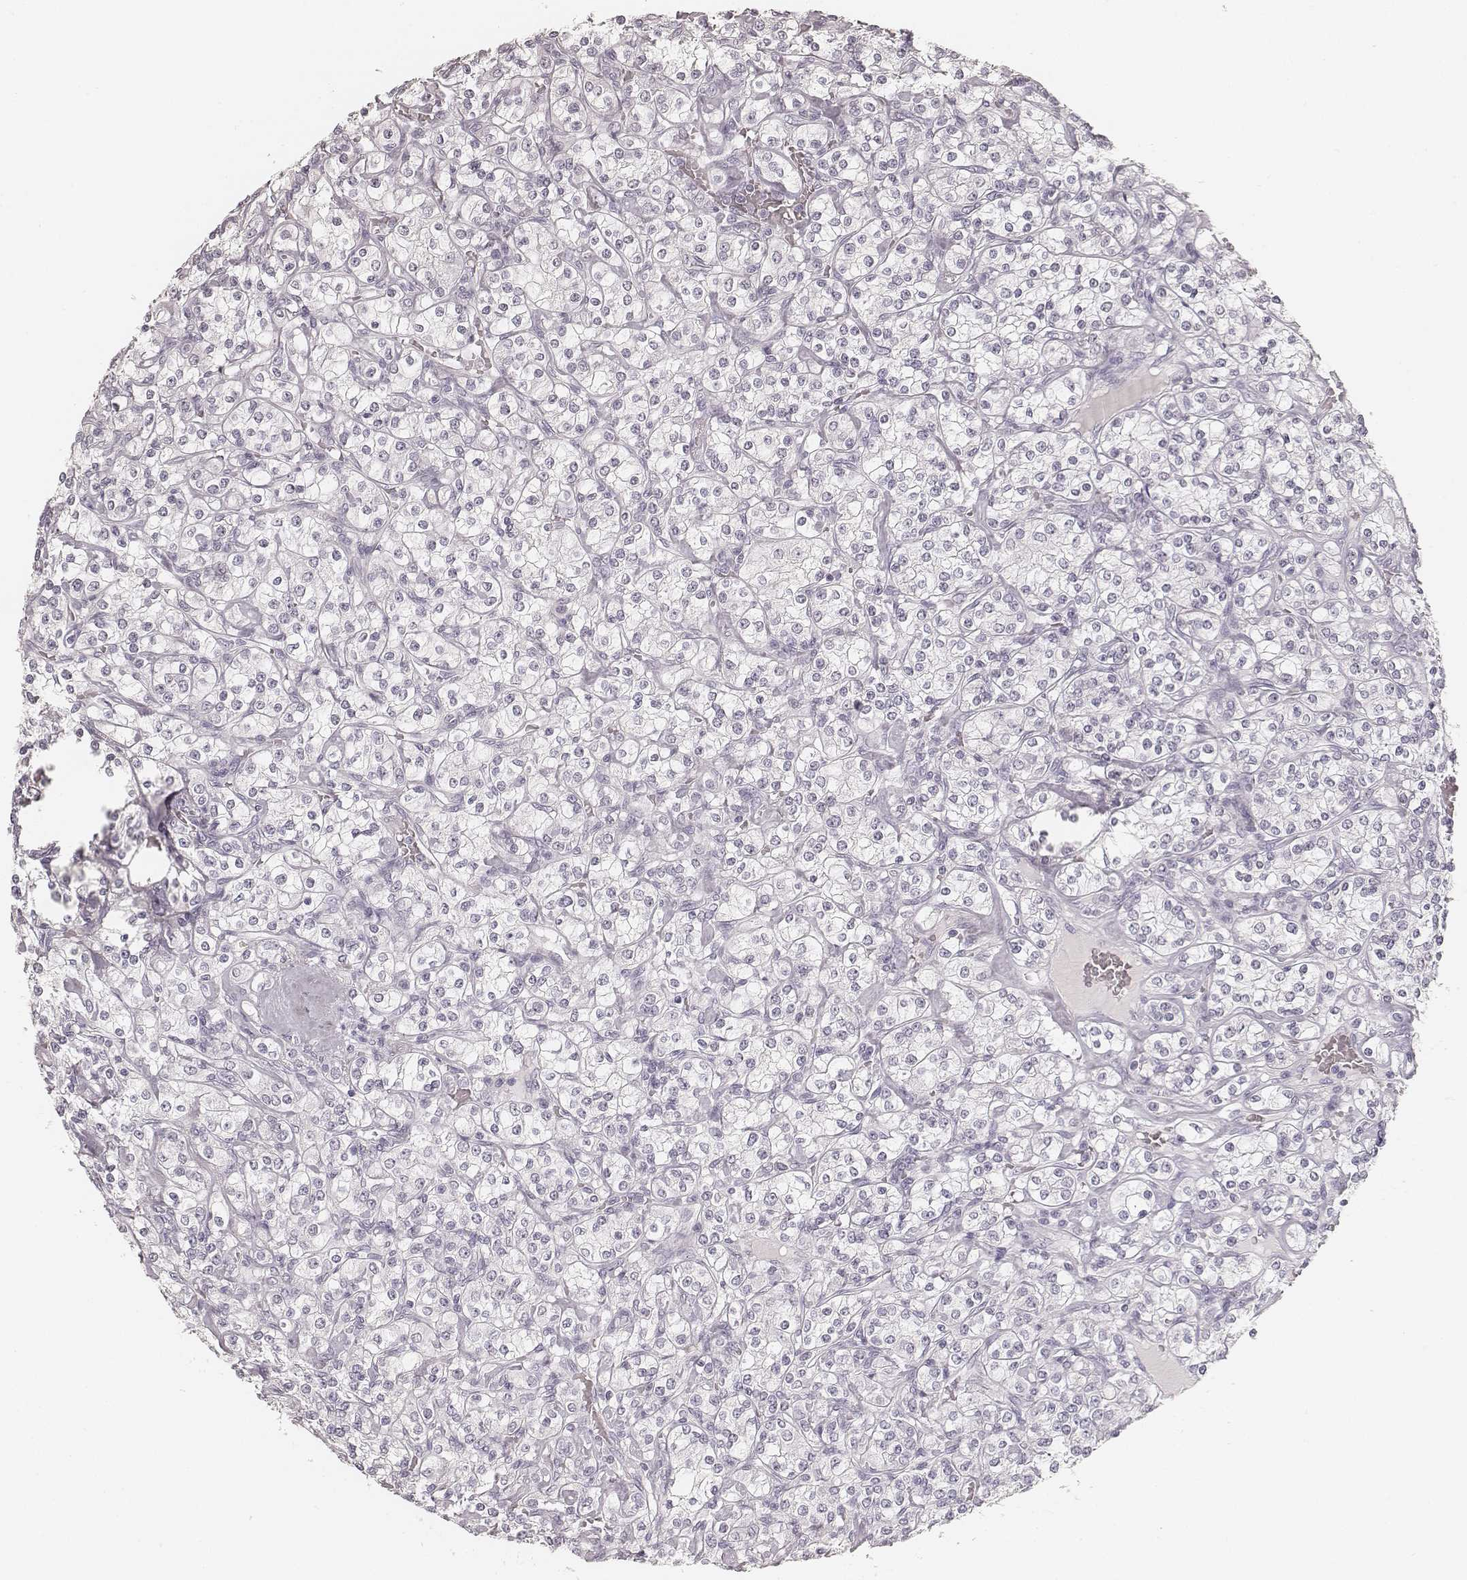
{"staining": {"intensity": "negative", "quantity": "none", "location": "none"}, "tissue": "renal cancer", "cell_type": "Tumor cells", "image_type": "cancer", "snomed": [{"axis": "morphology", "description": "Adenocarcinoma, NOS"}, {"axis": "topography", "description": "Kidney"}], "caption": "A photomicrograph of adenocarcinoma (renal) stained for a protein exhibits no brown staining in tumor cells.", "gene": "HNF4G", "patient": {"sex": "male", "age": 77}}